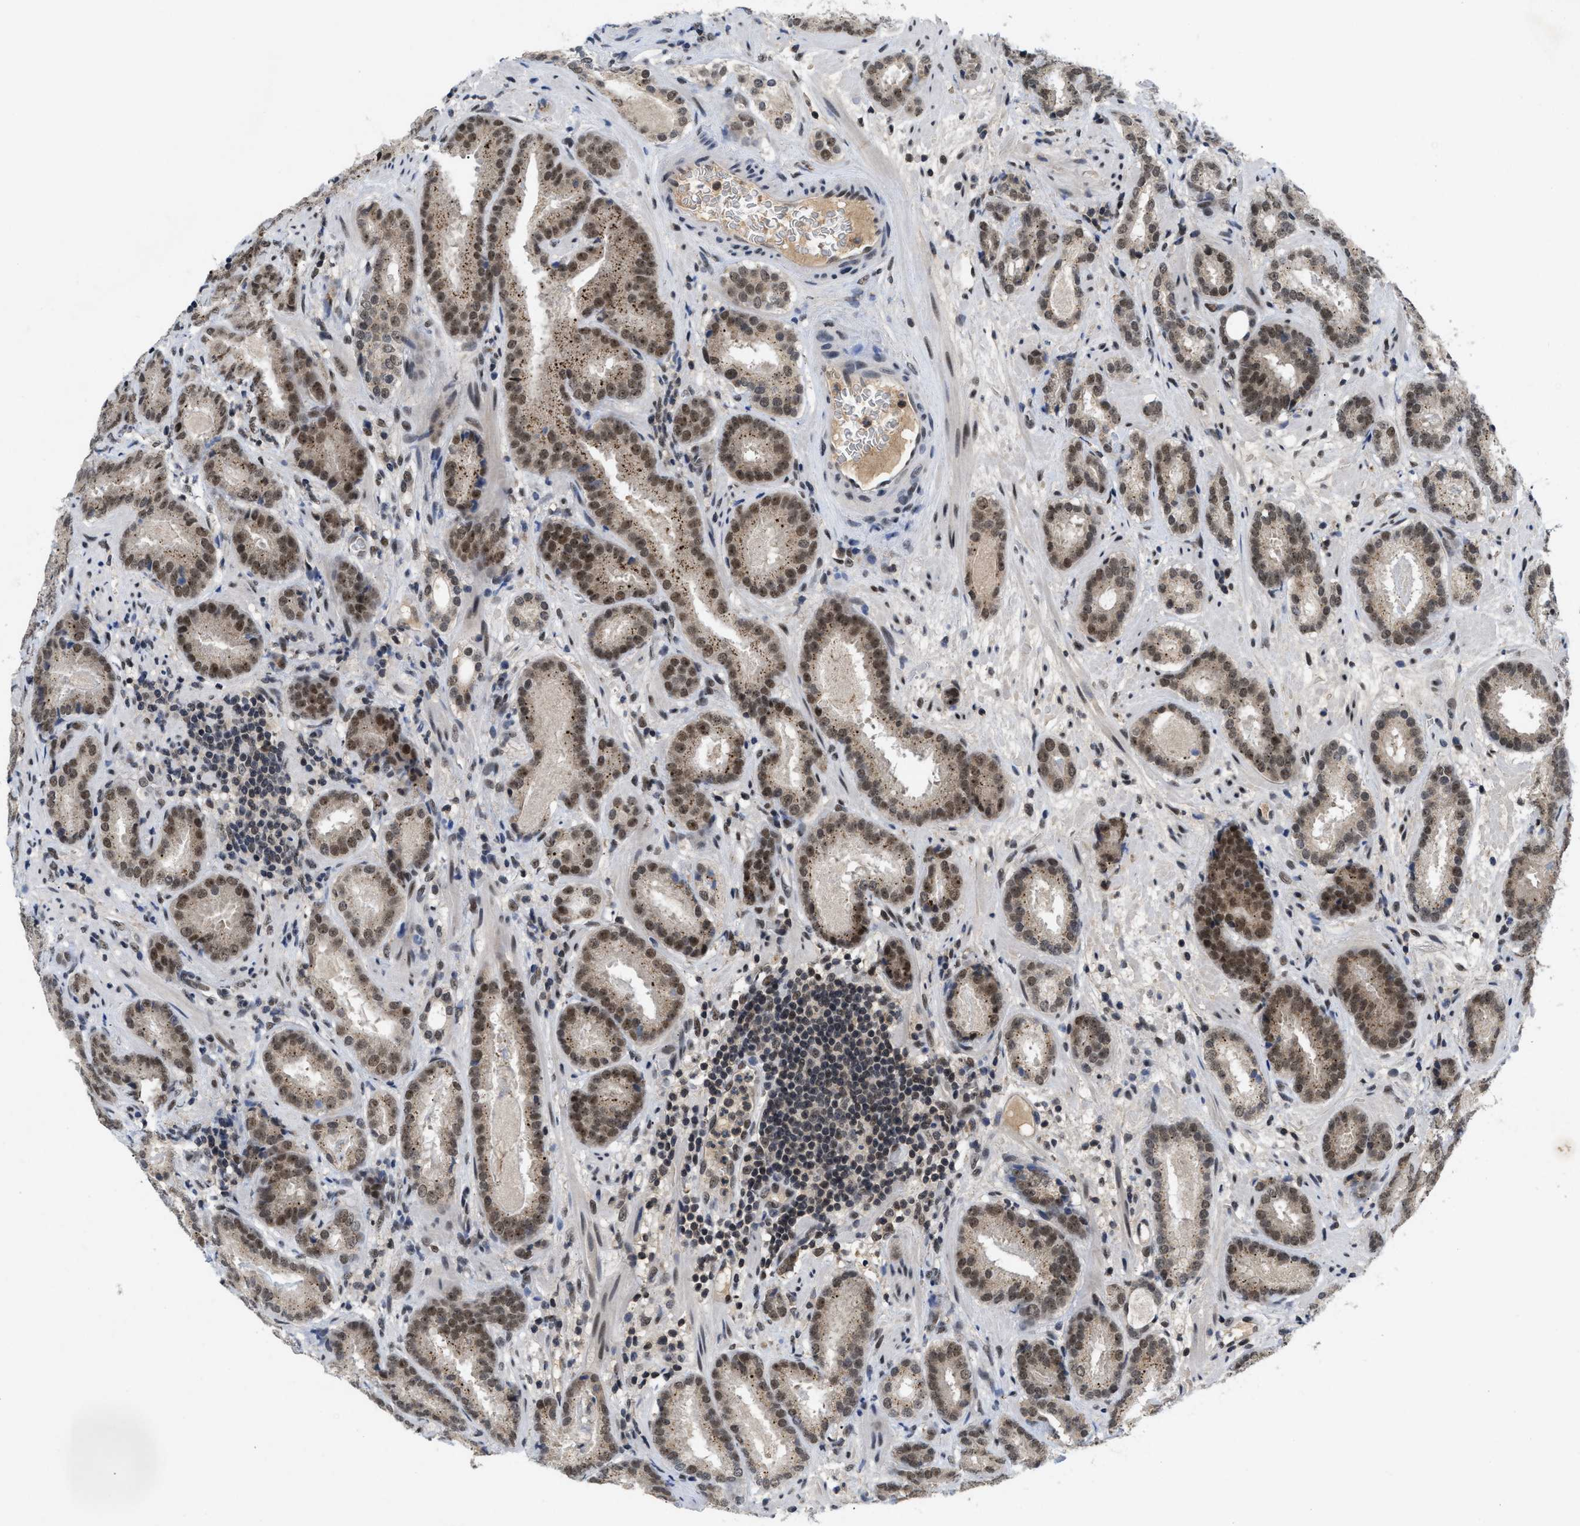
{"staining": {"intensity": "moderate", "quantity": "25%-75%", "location": "nuclear"}, "tissue": "prostate cancer", "cell_type": "Tumor cells", "image_type": "cancer", "snomed": [{"axis": "morphology", "description": "Adenocarcinoma, Low grade"}, {"axis": "topography", "description": "Prostate"}], "caption": "High-magnification brightfield microscopy of prostate low-grade adenocarcinoma stained with DAB (3,3'-diaminobenzidine) (brown) and counterstained with hematoxylin (blue). tumor cells exhibit moderate nuclear positivity is identified in approximately25%-75% of cells.", "gene": "ZNF346", "patient": {"sex": "male", "age": 69}}